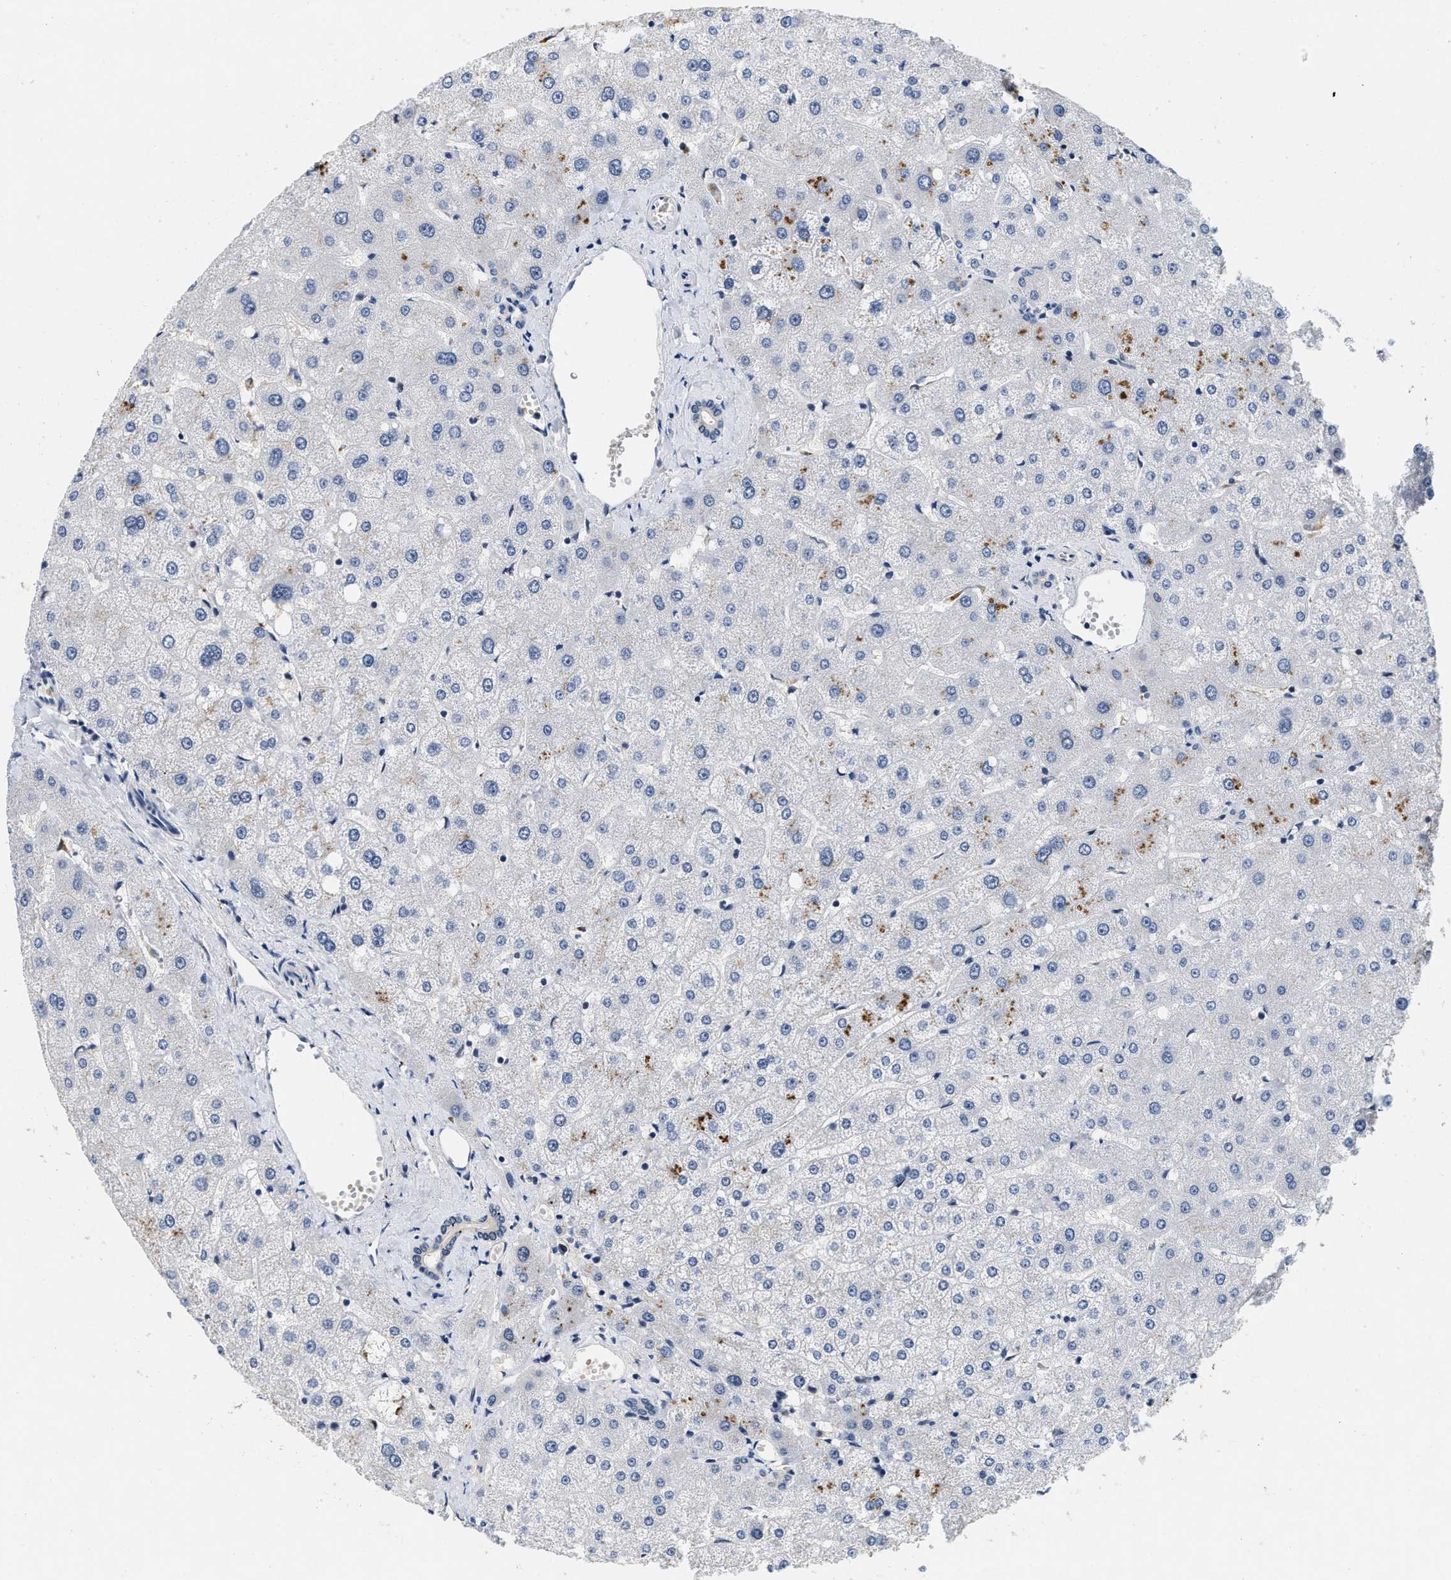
{"staining": {"intensity": "negative", "quantity": "none", "location": "none"}, "tissue": "liver", "cell_type": "Cholangiocytes", "image_type": "normal", "snomed": [{"axis": "morphology", "description": "Normal tissue, NOS"}, {"axis": "topography", "description": "Liver"}], "caption": "The photomicrograph displays no staining of cholangiocytes in benign liver. The staining is performed using DAB brown chromogen with nuclei counter-stained in using hematoxylin.", "gene": "VIP", "patient": {"sex": "male", "age": 73}}